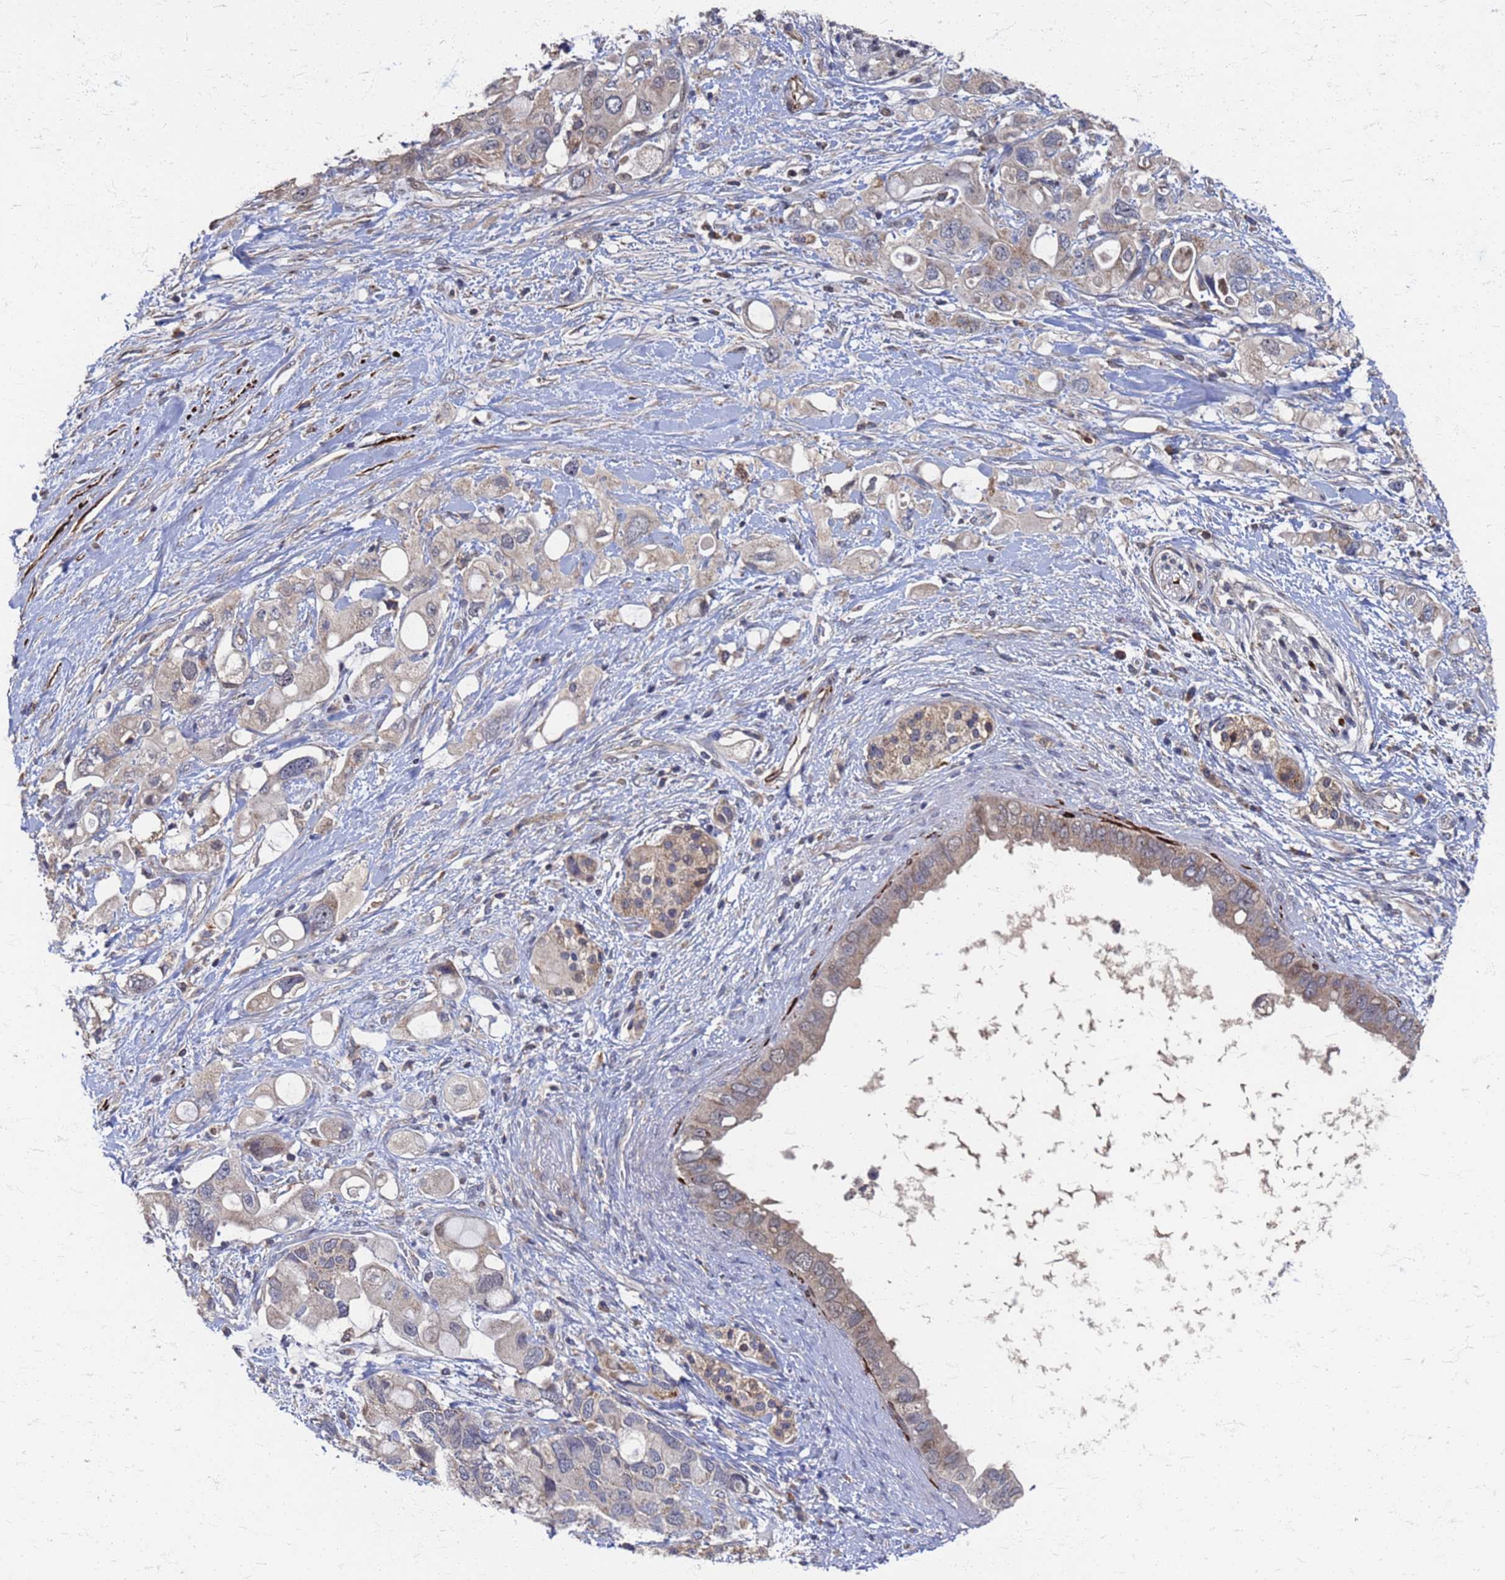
{"staining": {"intensity": "weak", "quantity": "25%-75%", "location": "cytoplasmic/membranous"}, "tissue": "pancreatic cancer", "cell_type": "Tumor cells", "image_type": "cancer", "snomed": [{"axis": "morphology", "description": "Adenocarcinoma, NOS"}, {"axis": "topography", "description": "Pancreas"}], "caption": "A brown stain highlights weak cytoplasmic/membranous staining of a protein in adenocarcinoma (pancreatic) tumor cells.", "gene": "ATPAF1", "patient": {"sex": "female", "age": 56}}